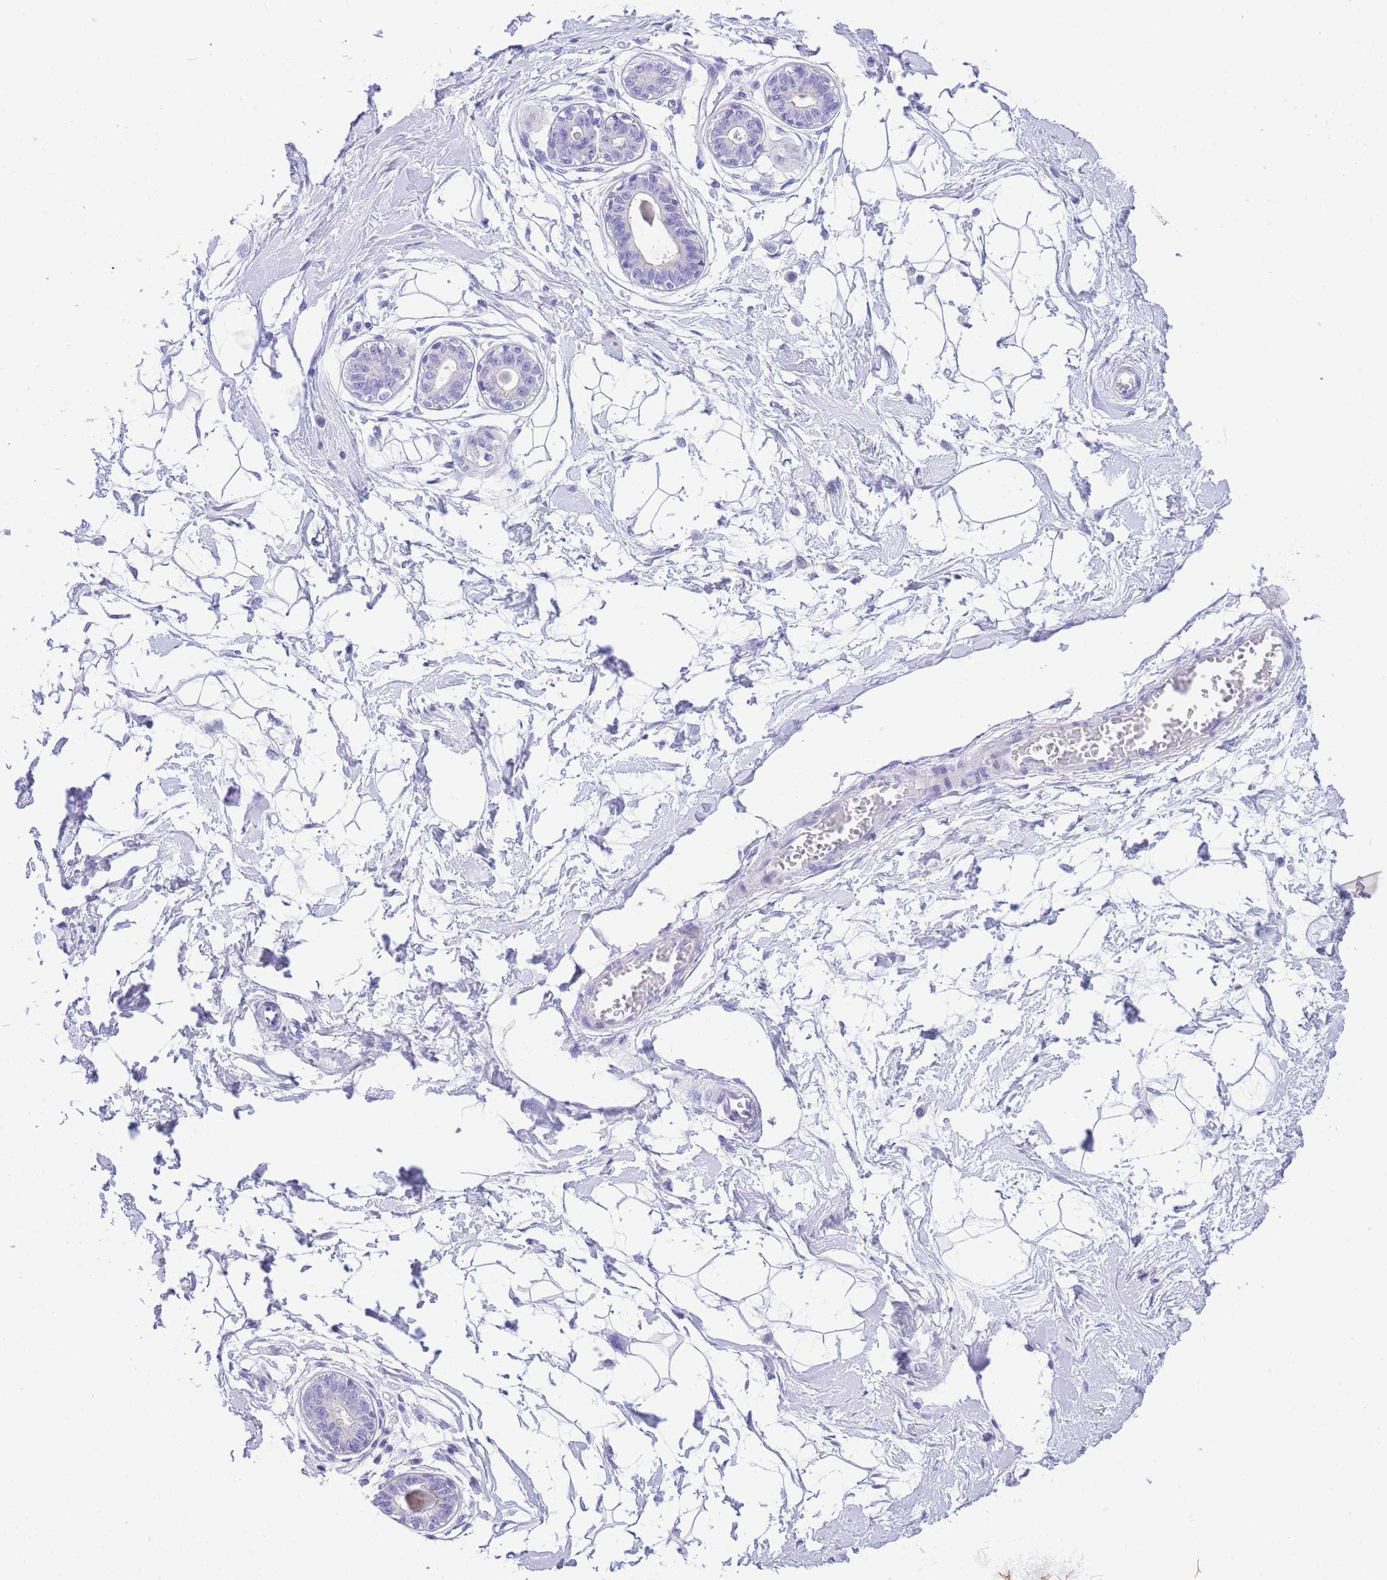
{"staining": {"intensity": "negative", "quantity": "none", "location": "none"}, "tissue": "breast", "cell_type": "Adipocytes", "image_type": "normal", "snomed": [{"axis": "morphology", "description": "Normal tissue, NOS"}, {"axis": "topography", "description": "Breast"}], "caption": "Adipocytes show no significant positivity in benign breast.", "gene": "TIFAB", "patient": {"sex": "female", "age": 45}}